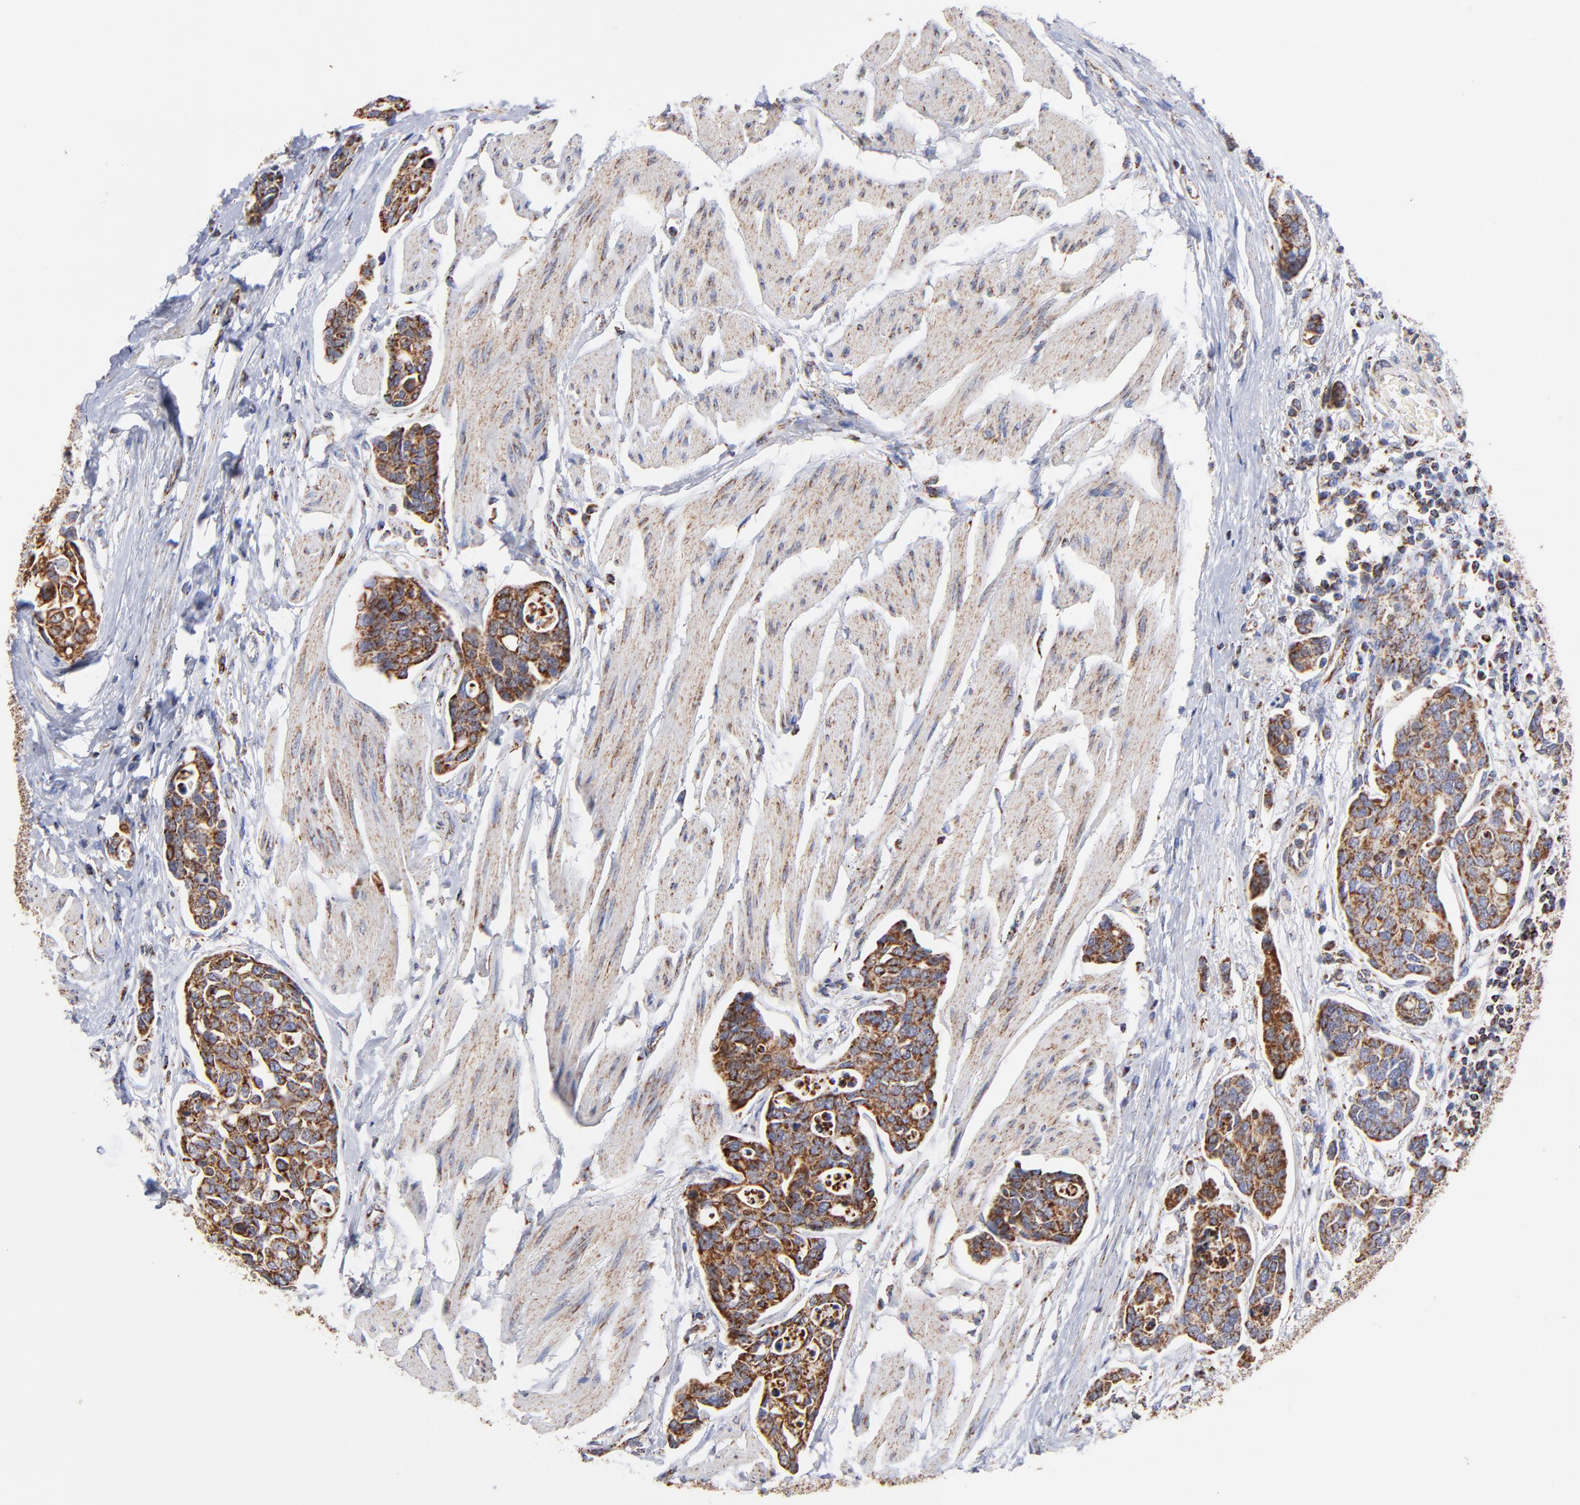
{"staining": {"intensity": "strong", "quantity": ">75%", "location": "cytoplasmic/membranous"}, "tissue": "urothelial cancer", "cell_type": "Tumor cells", "image_type": "cancer", "snomed": [{"axis": "morphology", "description": "Urothelial carcinoma, High grade"}, {"axis": "topography", "description": "Urinary bladder"}], "caption": "The immunohistochemical stain shows strong cytoplasmic/membranous positivity in tumor cells of high-grade urothelial carcinoma tissue.", "gene": "PHB1", "patient": {"sex": "male", "age": 78}}